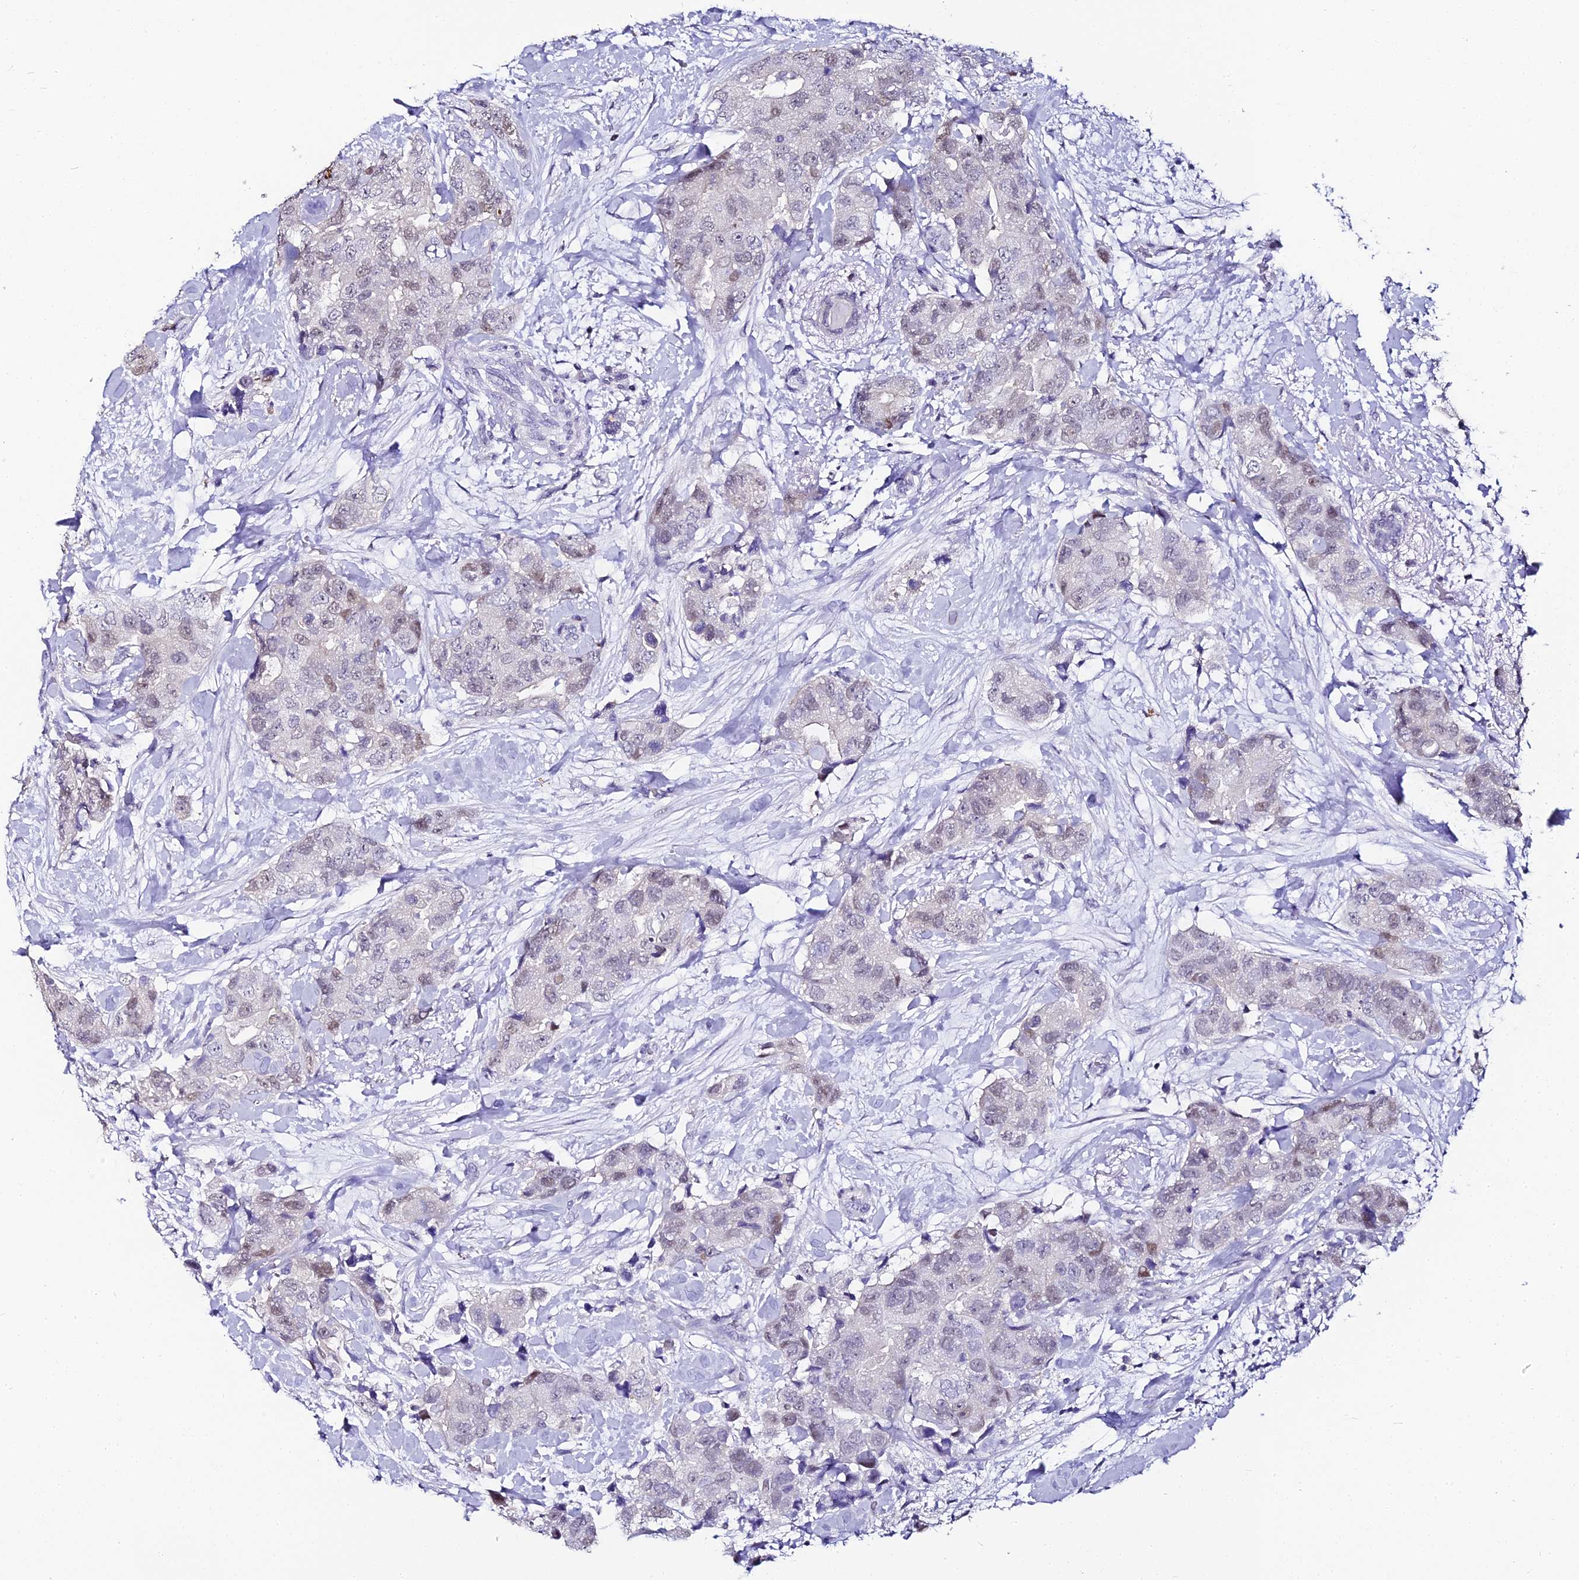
{"staining": {"intensity": "weak", "quantity": "<25%", "location": "nuclear"}, "tissue": "breast cancer", "cell_type": "Tumor cells", "image_type": "cancer", "snomed": [{"axis": "morphology", "description": "Duct carcinoma"}, {"axis": "topography", "description": "Breast"}], "caption": "DAB immunohistochemical staining of breast intraductal carcinoma shows no significant staining in tumor cells.", "gene": "ABHD14A-ACY1", "patient": {"sex": "female", "age": 62}}